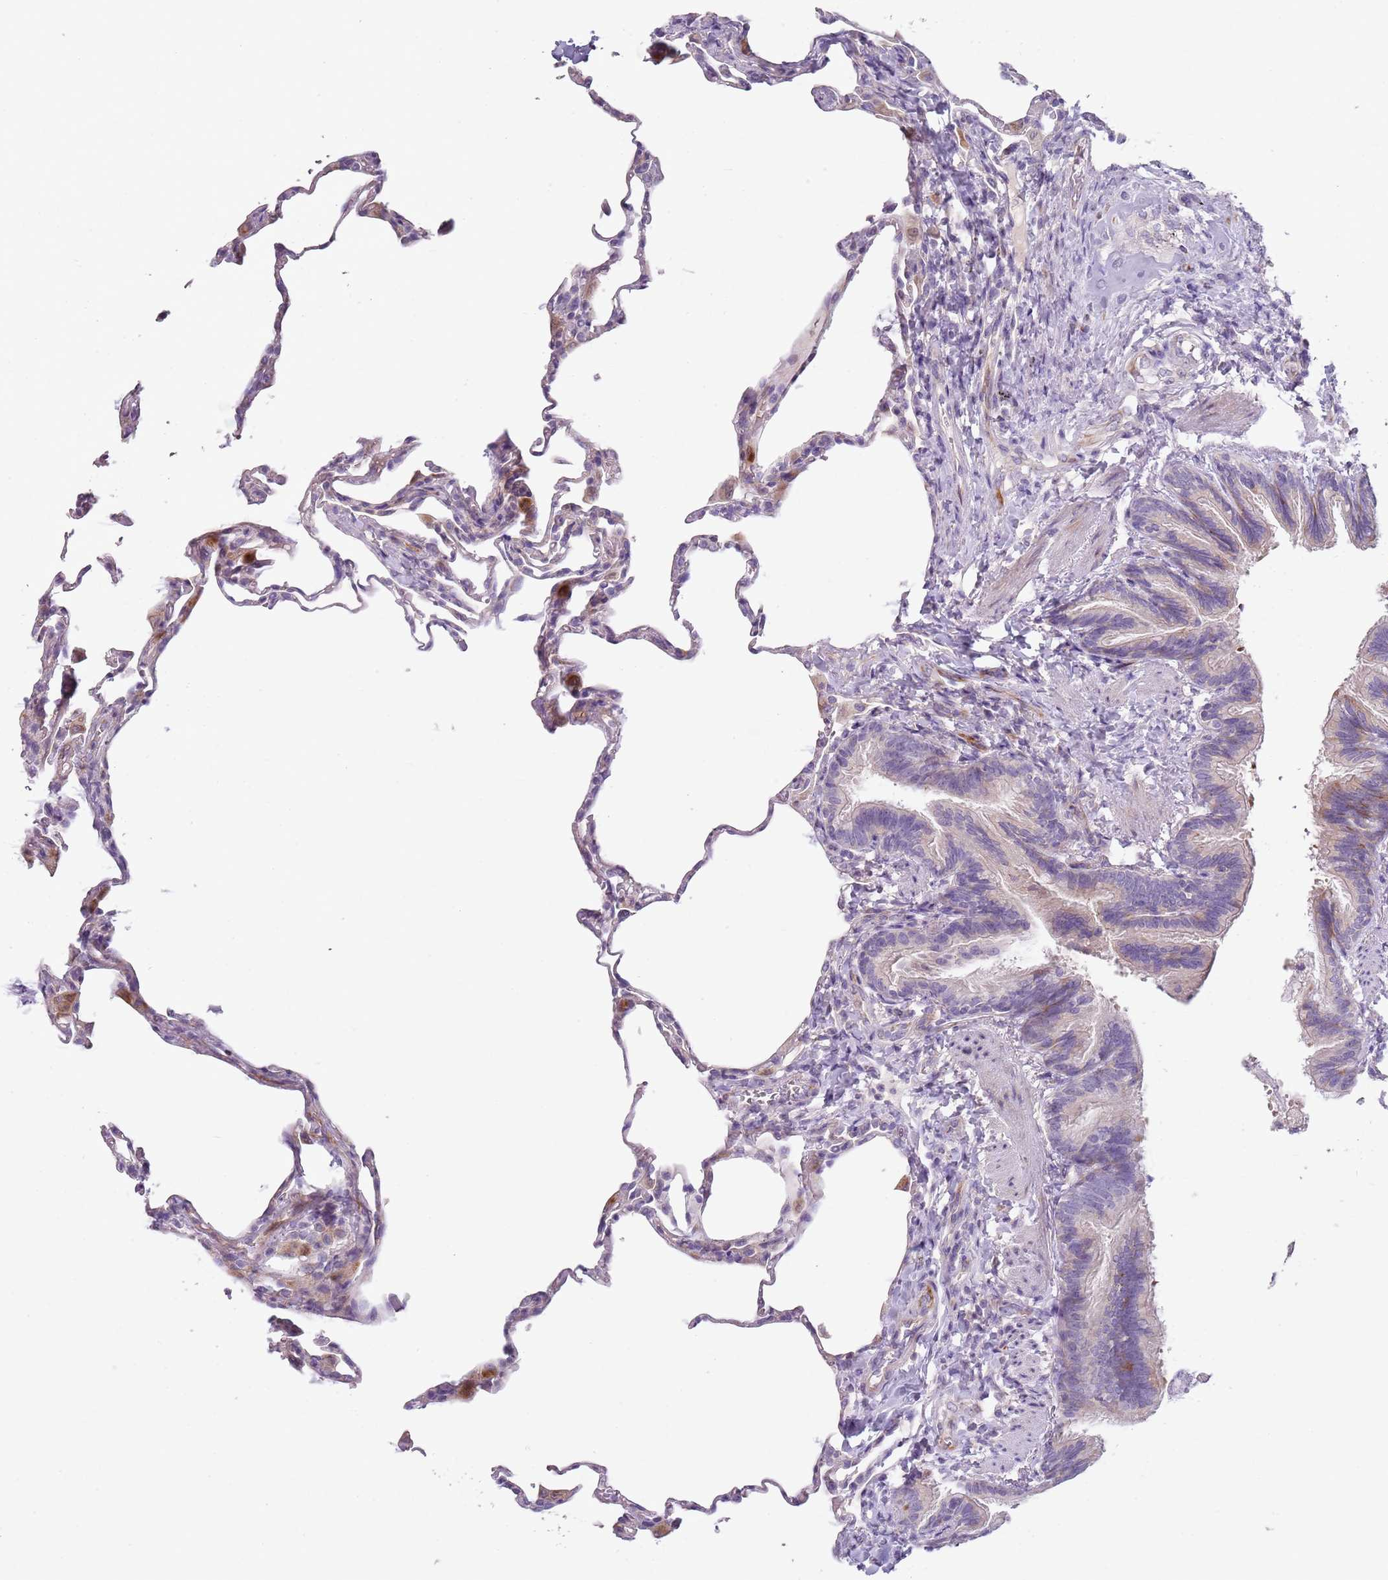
{"staining": {"intensity": "weak", "quantity": "<25%", "location": "cytoplasmic/membranous"}, "tissue": "lung", "cell_type": "Alveolar cells", "image_type": "normal", "snomed": [{"axis": "morphology", "description": "Normal tissue, NOS"}, {"axis": "topography", "description": "Lung"}], "caption": "The photomicrograph displays no staining of alveolar cells in unremarkable lung.", "gene": "ZNF583", "patient": {"sex": "male", "age": 20}}